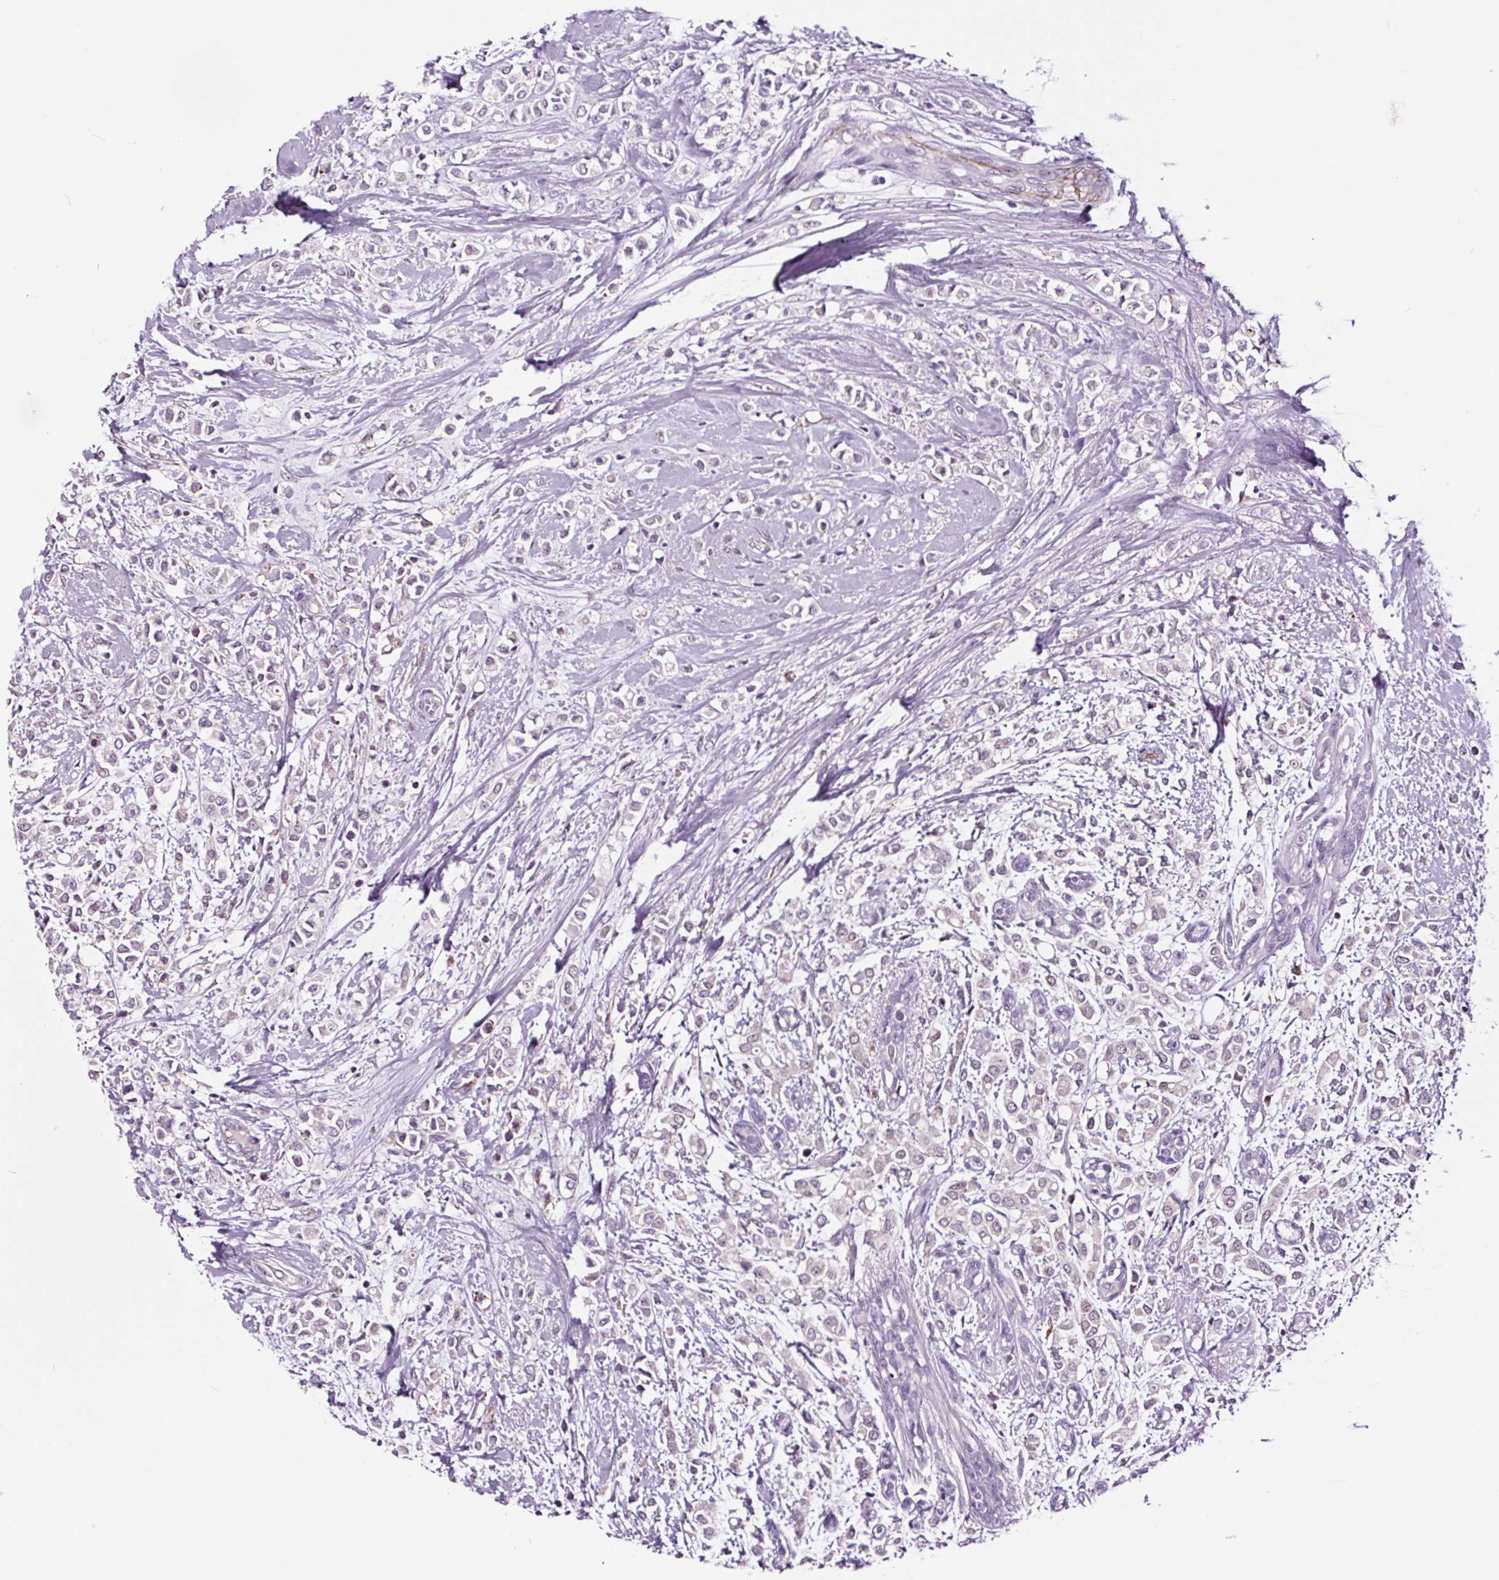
{"staining": {"intensity": "negative", "quantity": "none", "location": "none"}, "tissue": "breast cancer", "cell_type": "Tumor cells", "image_type": "cancer", "snomed": [{"axis": "morphology", "description": "Lobular carcinoma"}, {"axis": "topography", "description": "Breast"}], "caption": "Immunohistochemistry histopathology image of neoplastic tissue: human breast cancer stained with DAB (3,3'-diaminobenzidine) shows no significant protein staining in tumor cells.", "gene": "TAFA3", "patient": {"sex": "female", "age": 68}}